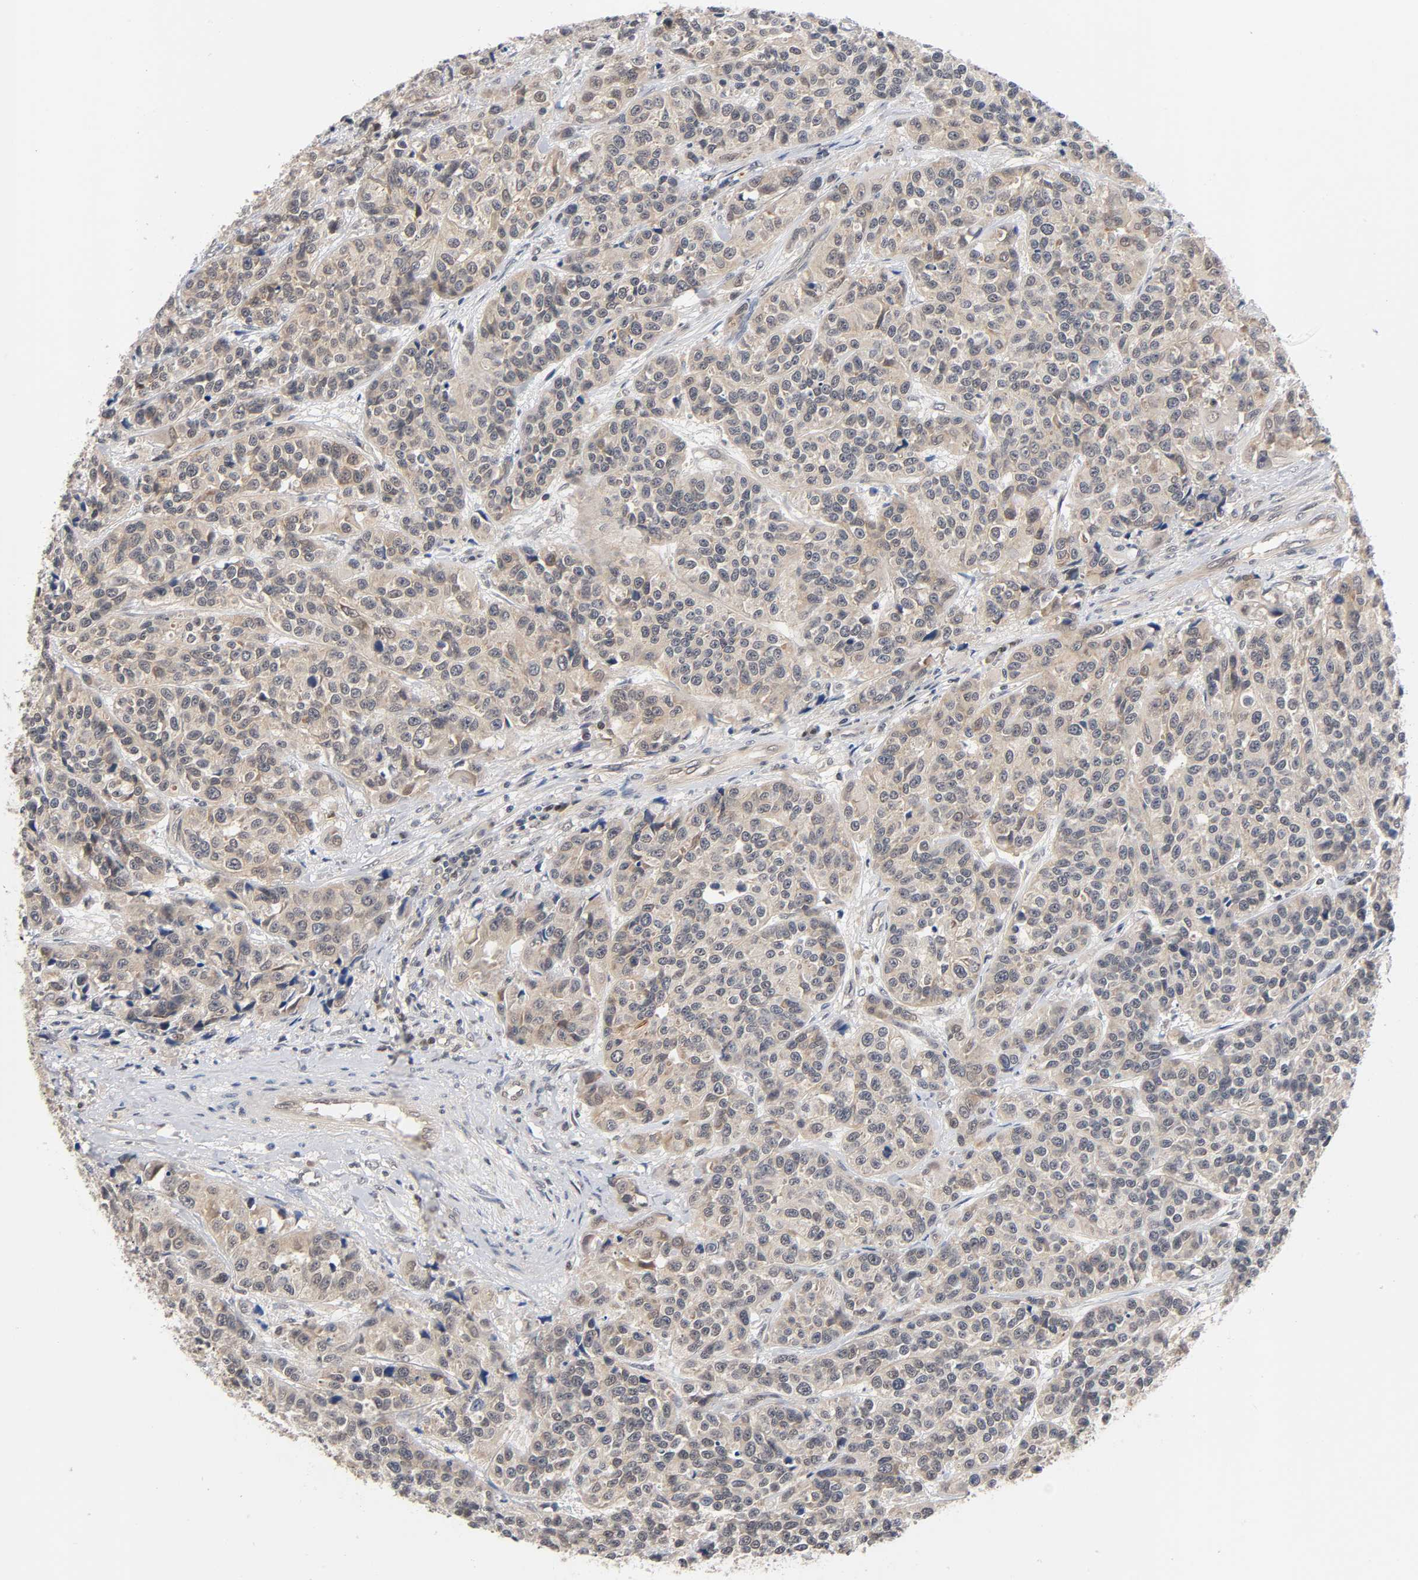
{"staining": {"intensity": "weak", "quantity": ">75%", "location": "cytoplasmic/membranous"}, "tissue": "urothelial cancer", "cell_type": "Tumor cells", "image_type": "cancer", "snomed": [{"axis": "morphology", "description": "Urothelial carcinoma, High grade"}, {"axis": "topography", "description": "Urinary bladder"}], "caption": "Urothelial cancer stained for a protein (brown) exhibits weak cytoplasmic/membranous positive staining in approximately >75% of tumor cells.", "gene": "PRKAB1", "patient": {"sex": "female", "age": 81}}